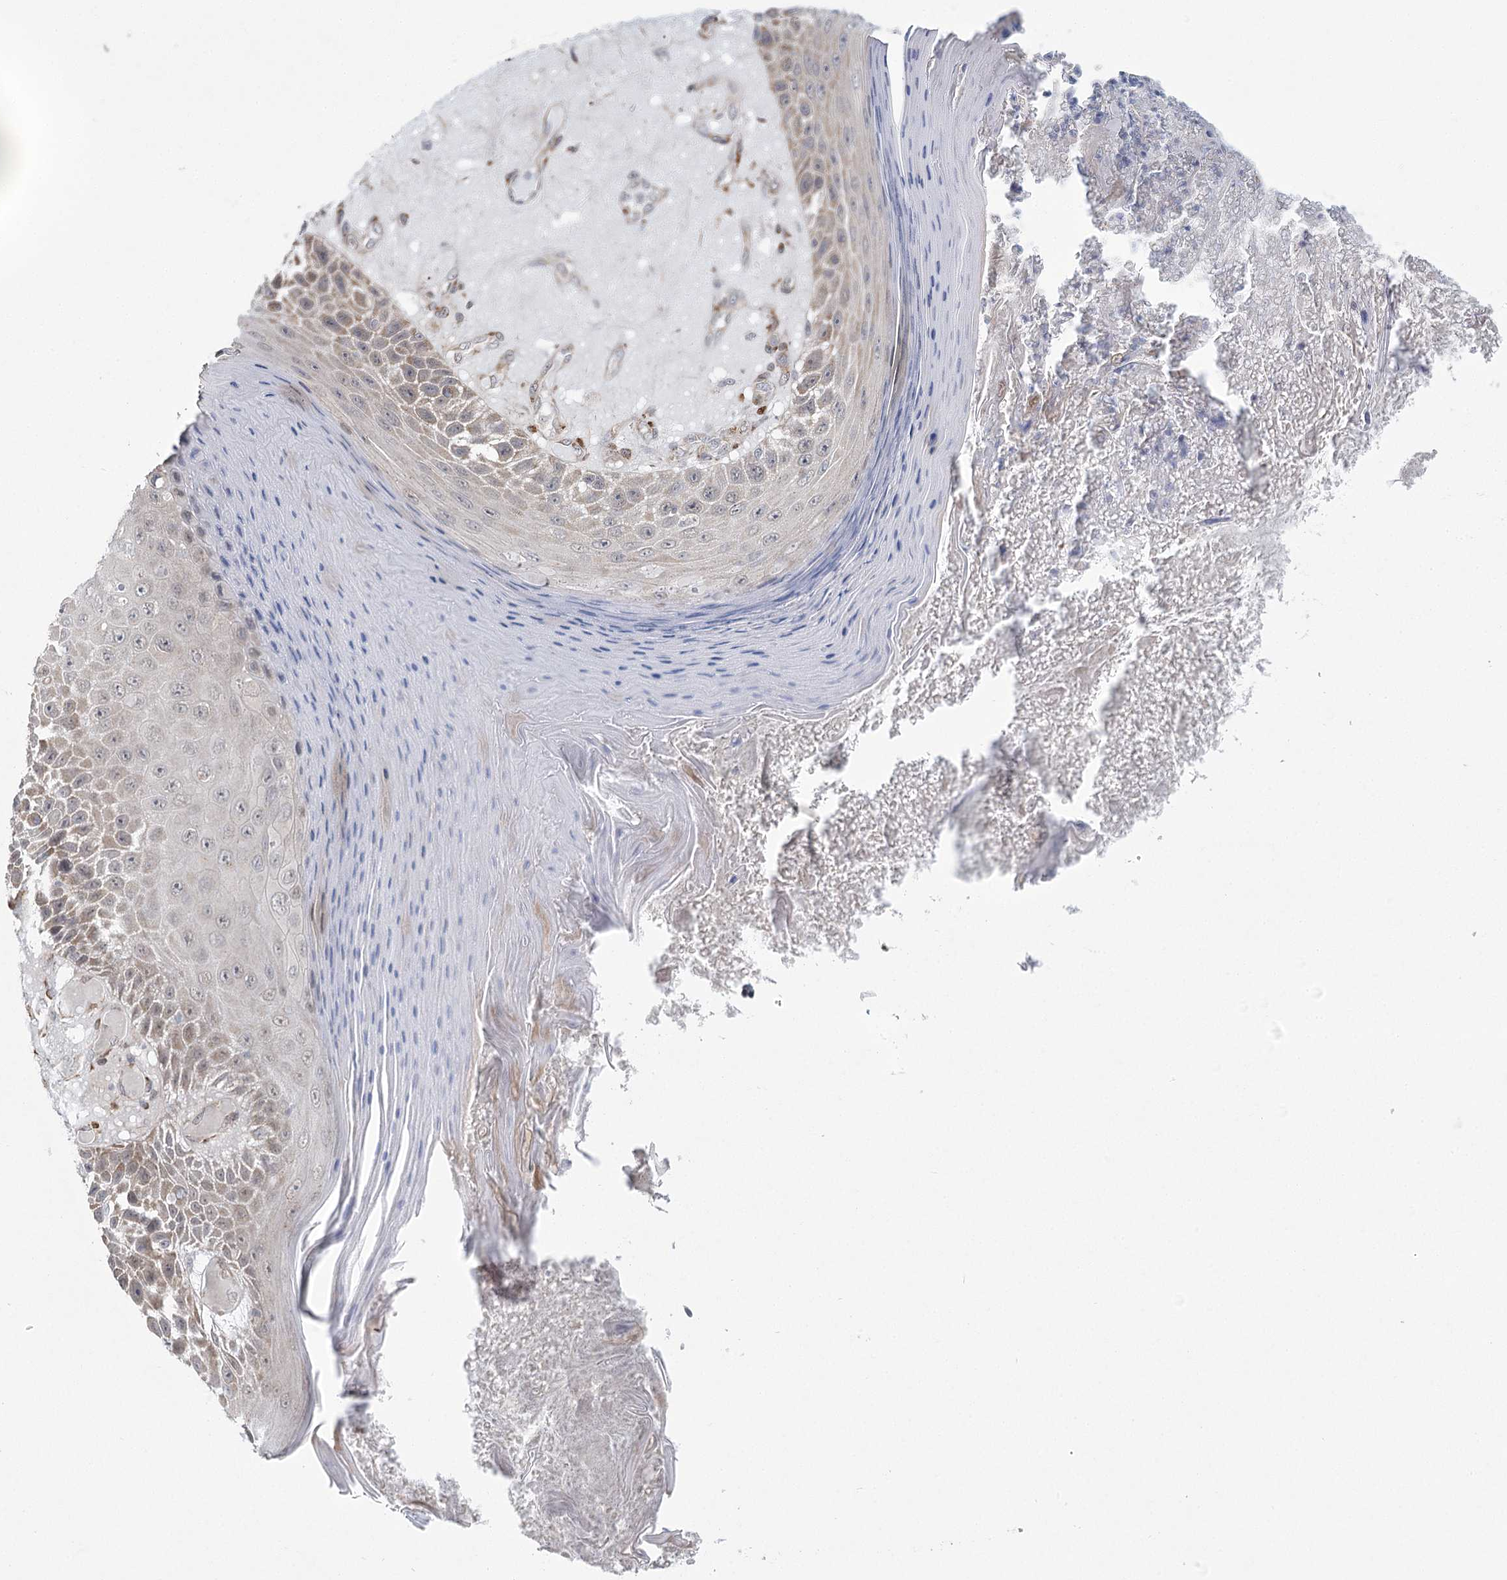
{"staining": {"intensity": "weak", "quantity": "<25%", "location": "cytoplasmic/membranous"}, "tissue": "skin cancer", "cell_type": "Tumor cells", "image_type": "cancer", "snomed": [{"axis": "morphology", "description": "Squamous cell carcinoma, NOS"}, {"axis": "topography", "description": "Skin"}], "caption": "This is an IHC micrograph of human squamous cell carcinoma (skin). There is no positivity in tumor cells.", "gene": "MED28", "patient": {"sex": "female", "age": 88}}